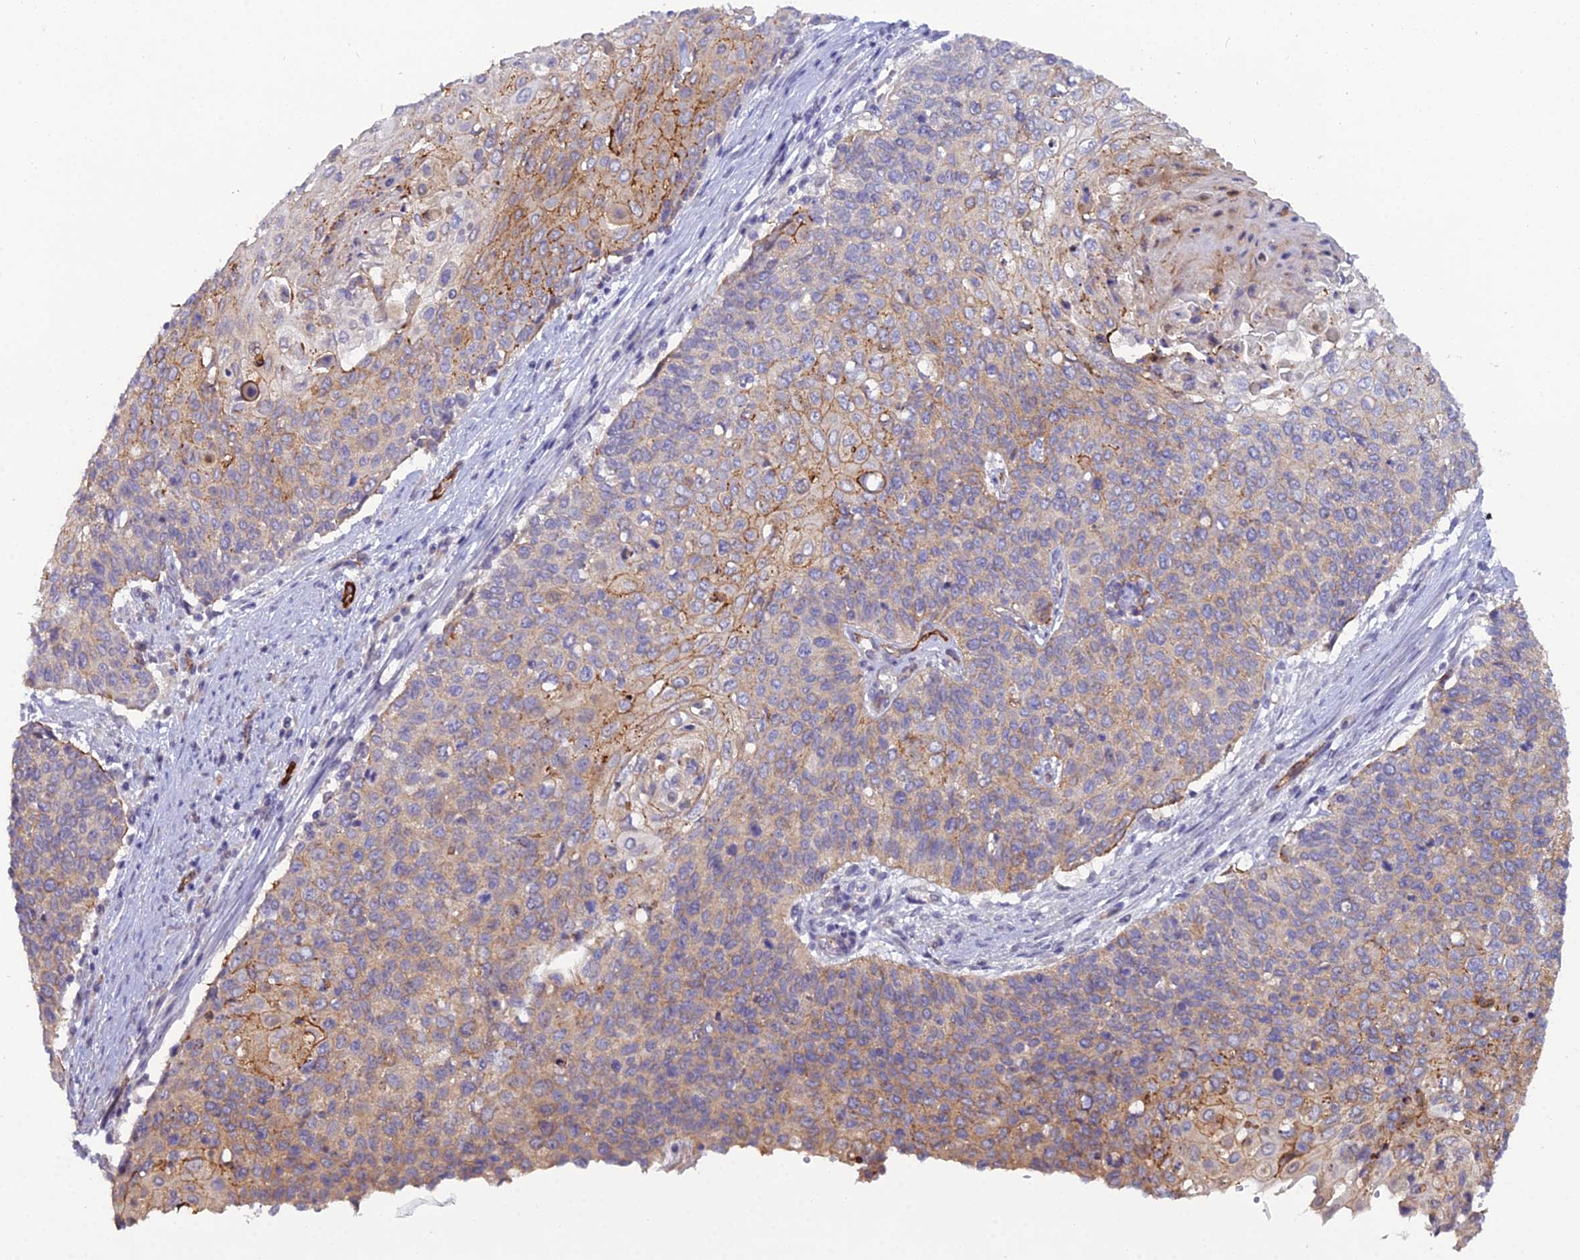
{"staining": {"intensity": "moderate", "quantity": "<25%", "location": "cytoplasmic/membranous"}, "tissue": "cervical cancer", "cell_type": "Tumor cells", "image_type": "cancer", "snomed": [{"axis": "morphology", "description": "Squamous cell carcinoma, NOS"}, {"axis": "topography", "description": "Cervix"}], "caption": "Protein expression analysis of cervical cancer exhibits moderate cytoplasmic/membranous positivity in approximately <25% of tumor cells. (Brightfield microscopy of DAB IHC at high magnification).", "gene": "CFAP47", "patient": {"sex": "female", "age": 39}}